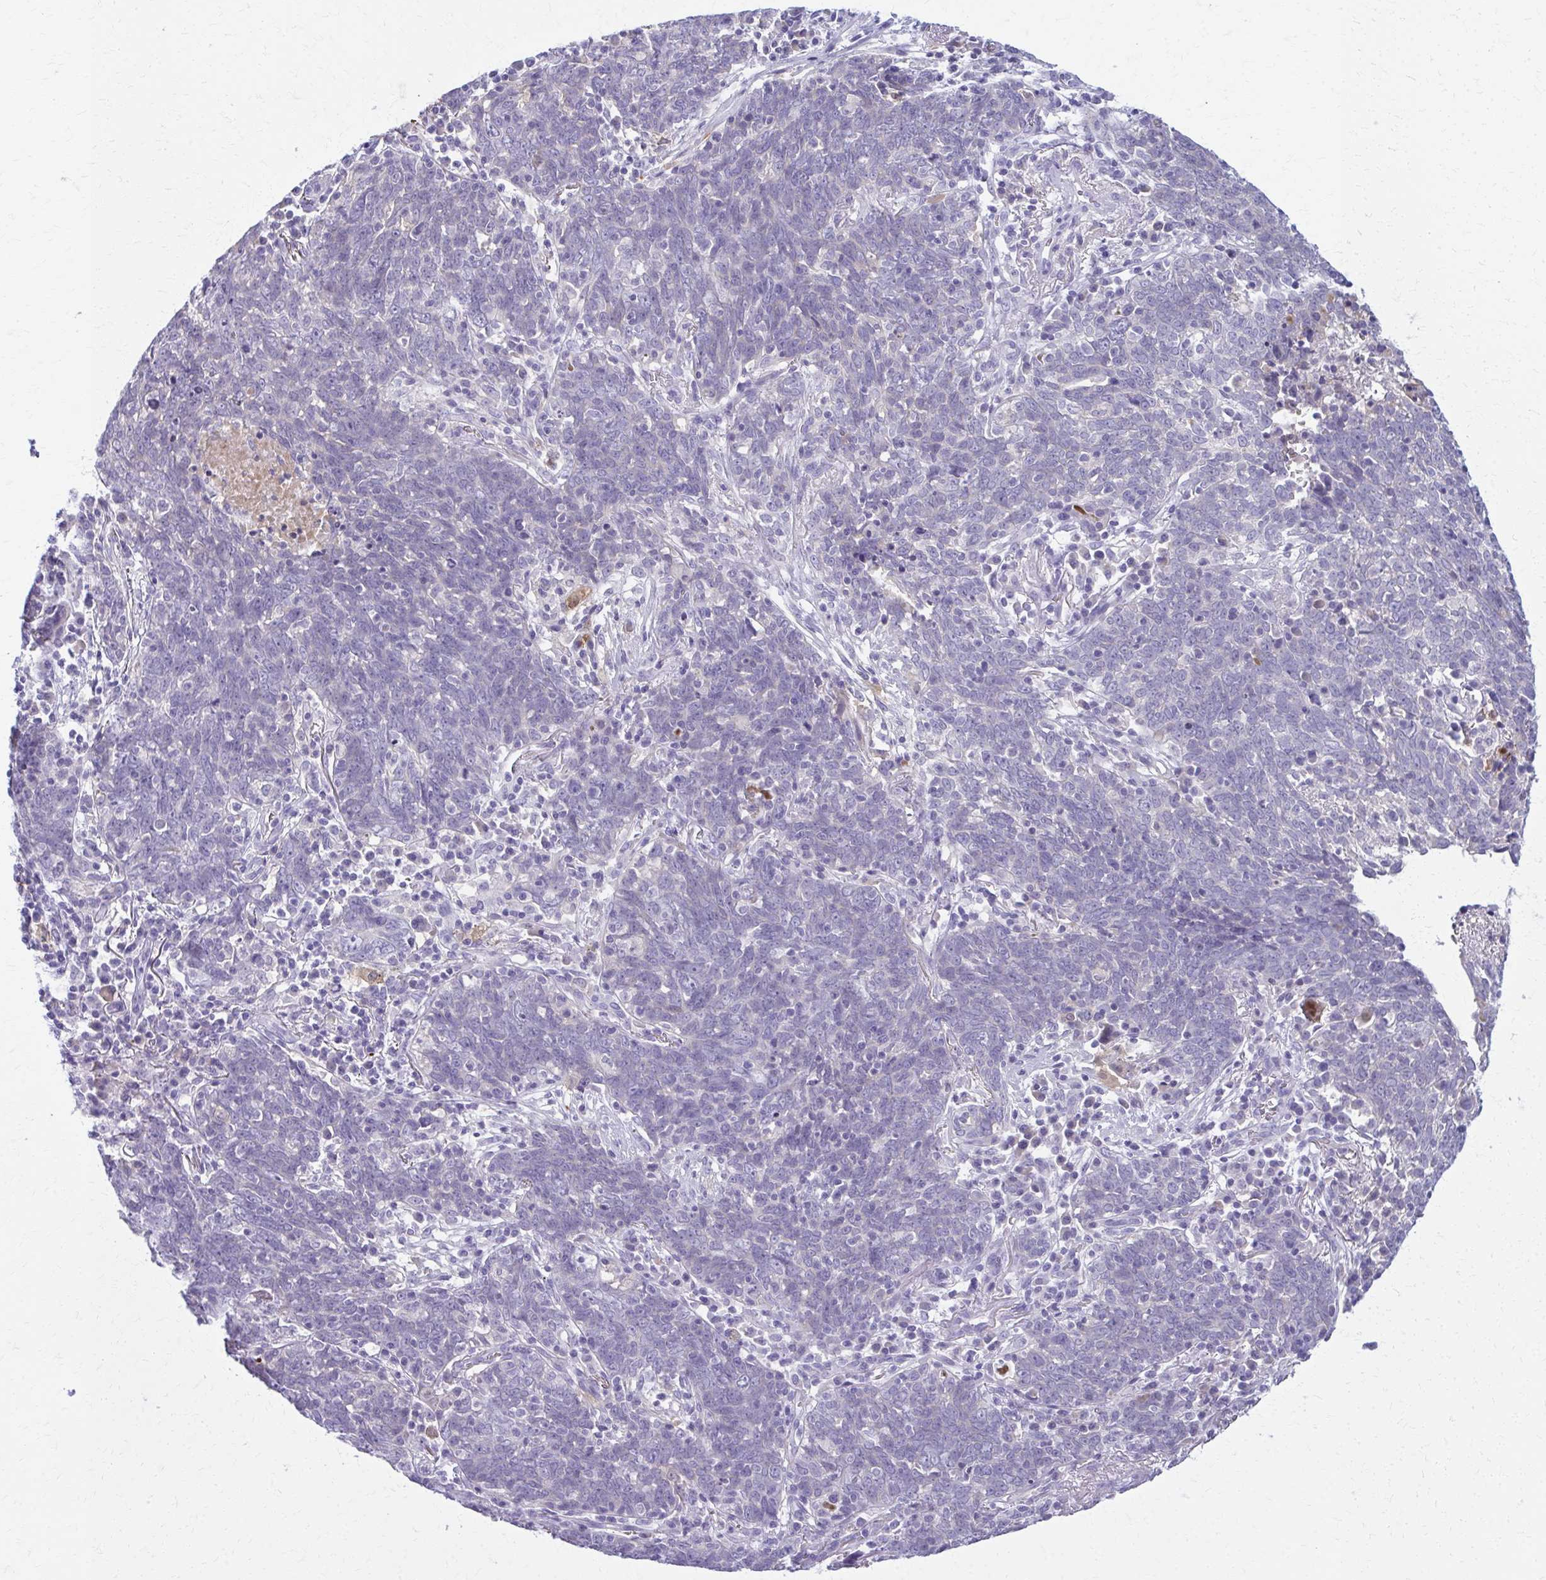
{"staining": {"intensity": "negative", "quantity": "none", "location": "none"}, "tissue": "lung cancer", "cell_type": "Tumor cells", "image_type": "cancer", "snomed": [{"axis": "morphology", "description": "Squamous cell carcinoma, NOS"}, {"axis": "topography", "description": "Lung"}], "caption": "Immunohistochemical staining of human lung cancer (squamous cell carcinoma) reveals no significant staining in tumor cells.", "gene": "OR4M1", "patient": {"sex": "female", "age": 72}}